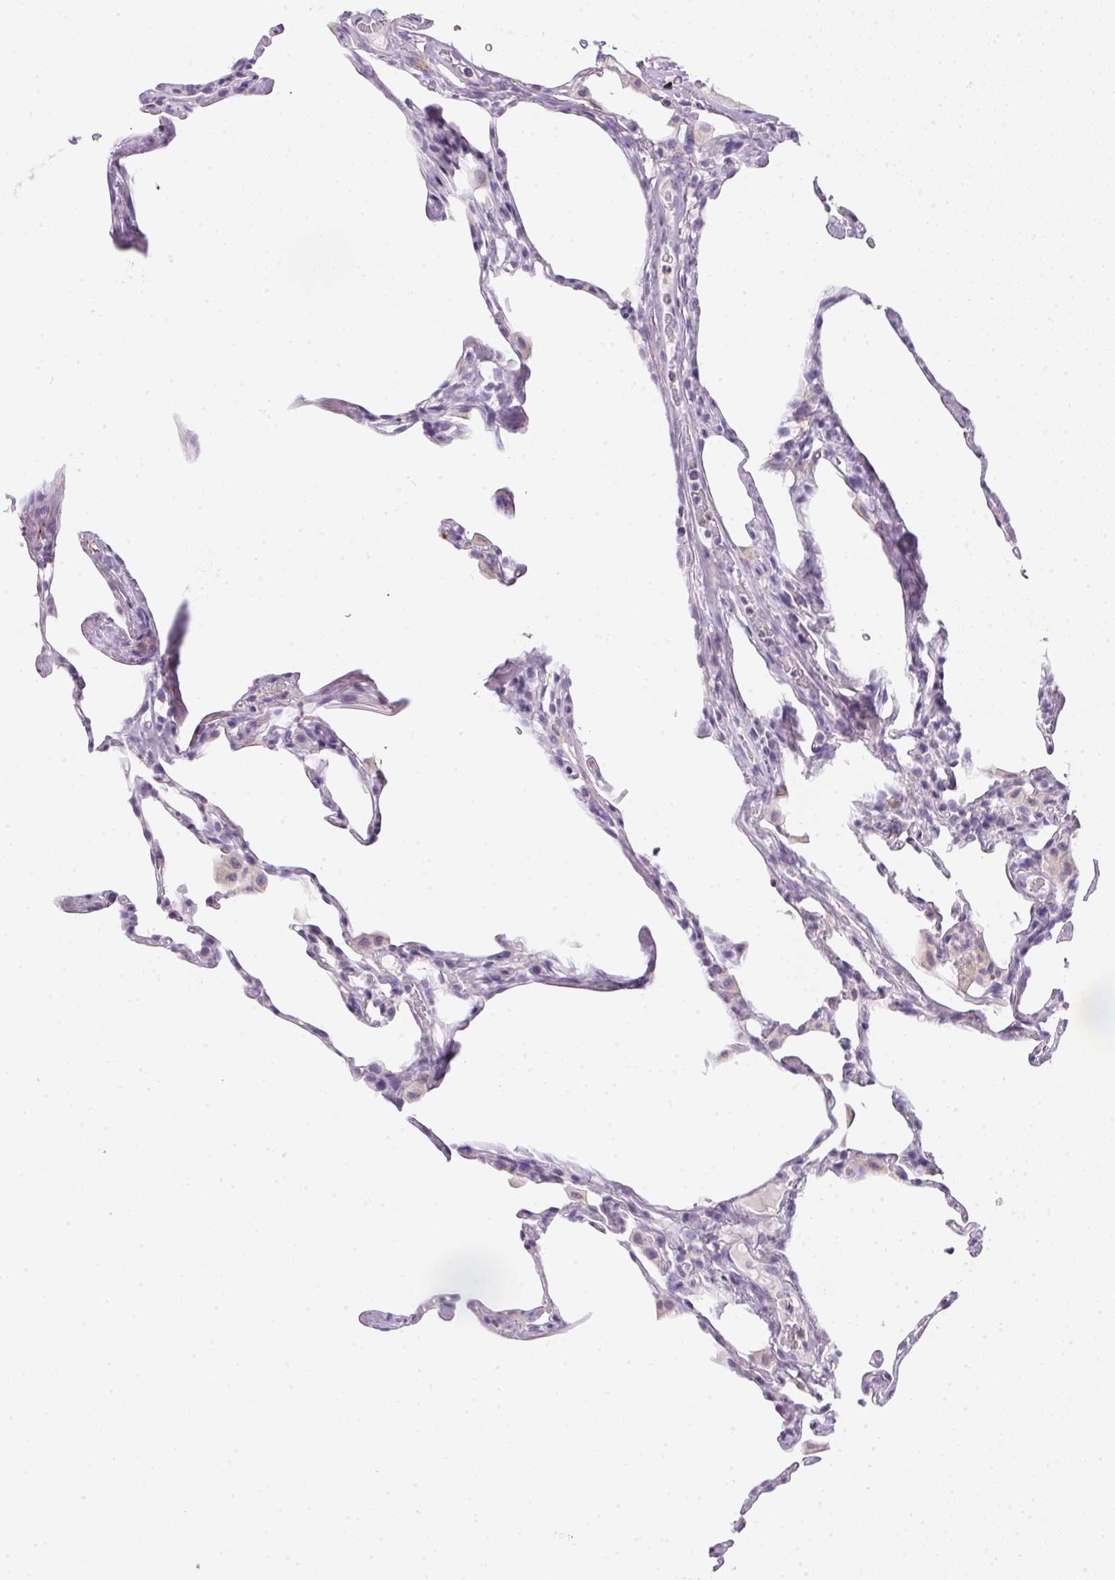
{"staining": {"intensity": "negative", "quantity": "none", "location": "none"}, "tissue": "lung", "cell_type": "Alveolar cells", "image_type": "normal", "snomed": [{"axis": "morphology", "description": "Normal tissue, NOS"}, {"axis": "topography", "description": "Lung"}], "caption": "Immunohistochemistry (IHC) histopathology image of normal human lung stained for a protein (brown), which demonstrates no positivity in alveolar cells. Brightfield microscopy of immunohistochemistry (IHC) stained with DAB (brown) and hematoxylin (blue), captured at high magnification.", "gene": "ECPAS", "patient": {"sex": "male", "age": 65}}